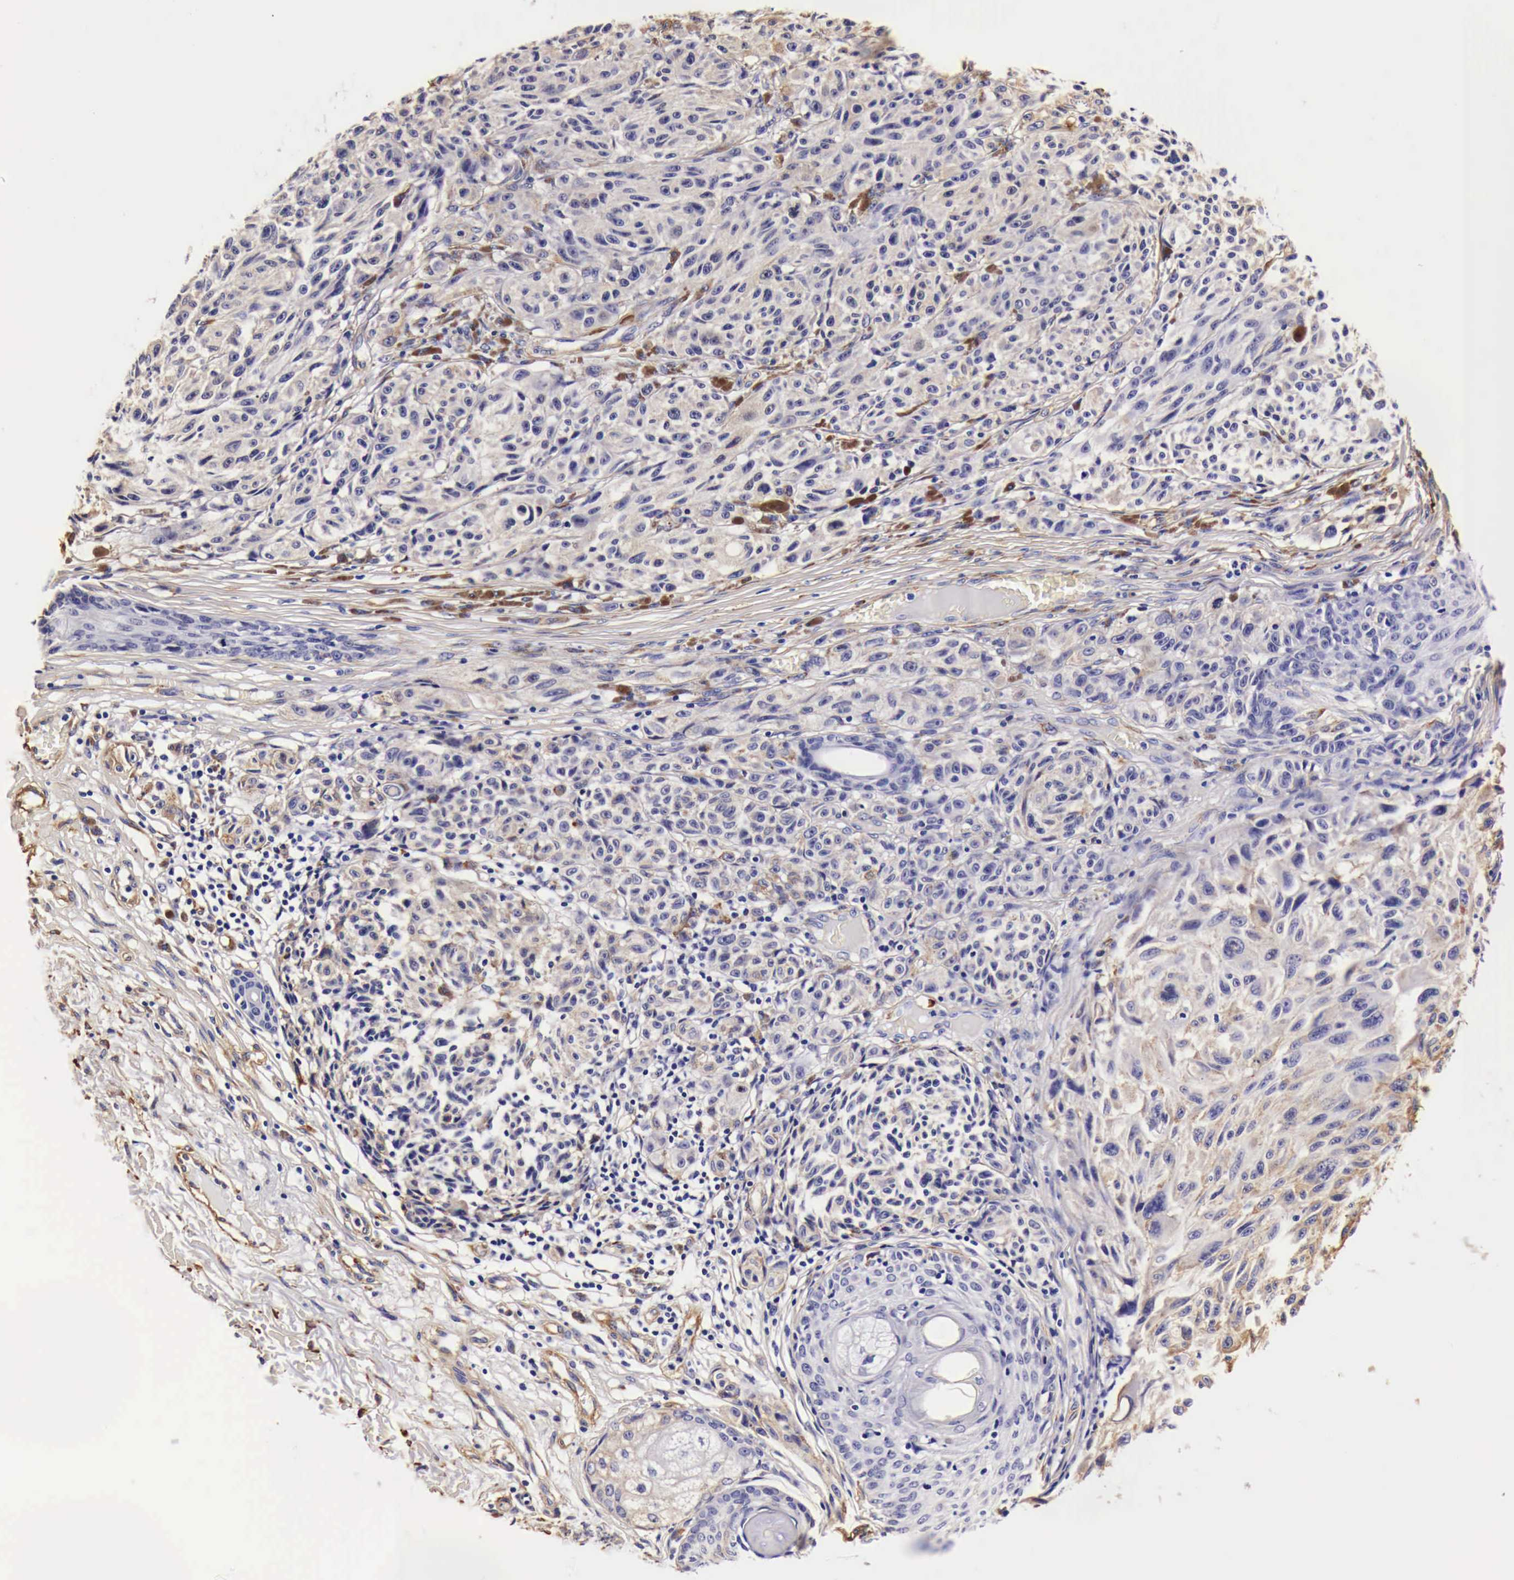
{"staining": {"intensity": "moderate", "quantity": "<25%", "location": "cytoplasmic/membranous"}, "tissue": "melanoma", "cell_type": "Tumor cells", "image_type": "cancer", "snomed": [{"axis": "morphology", "description": "Malignant melanoma, NOS"}, {"axis": "topography", "description": "Skin"}], "caption": "Tumor cells demonstrate low levels of moderate cytoplasmic/membranous staining in approximately <25% of cells in human malignant melanoma.", "gene": "LAMB2", "patient": {"sex": "male", "age": 70}}